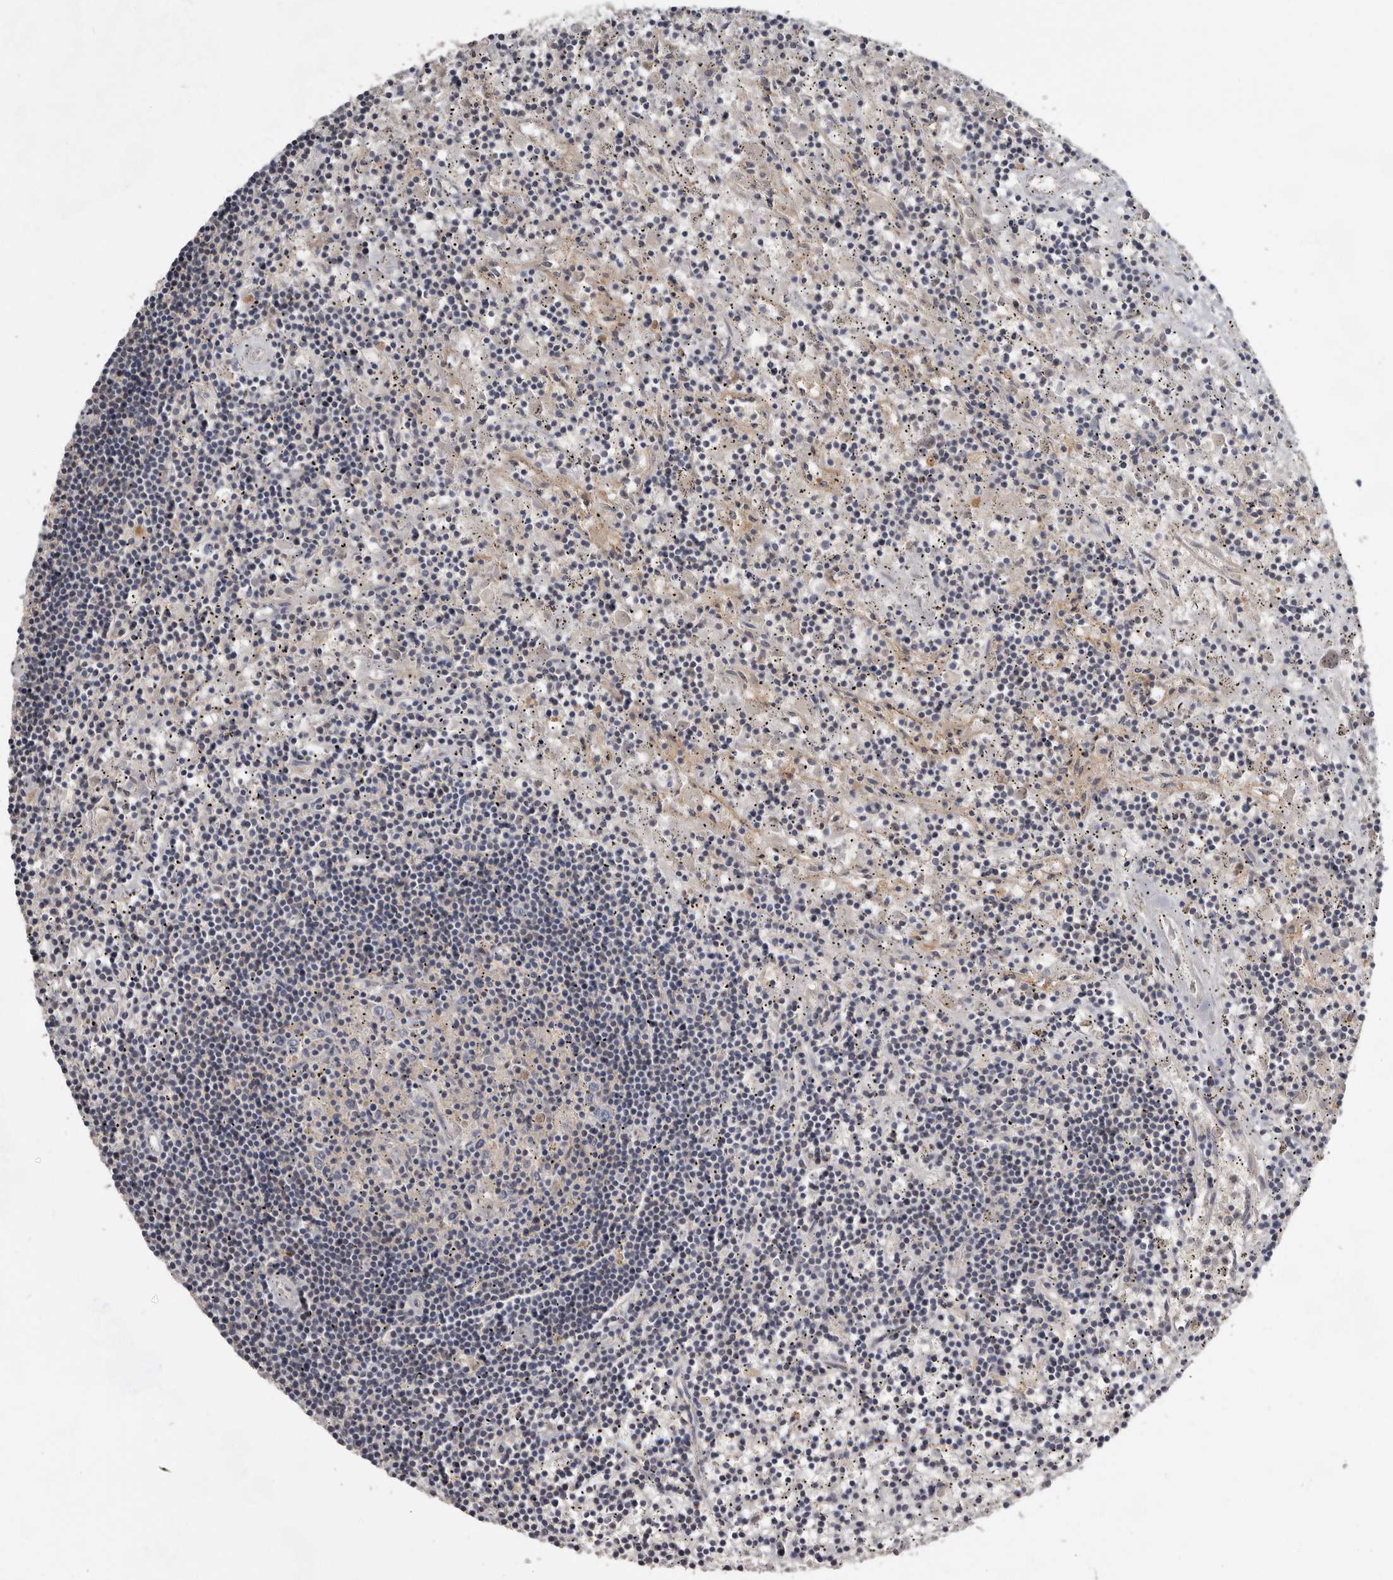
{"staining": {"intensity": "negative", "quantity": "none", "location": "none"}, "tissue": "lymphoma", "cell_type": "Tumor cells", "image_type": "cancer", "snomed": [{"axis": "morphology", "description": "Malignant lymphoma, non-Hodgkin's type, Low grade"}, {"axis": "topography", "description": "Spleen"}], "caption": "The histopathology image displays no significant staining in tumor cells of lymphoma.", "gene": "RBKS", "patient": {"sex": "male", "age": 76}}